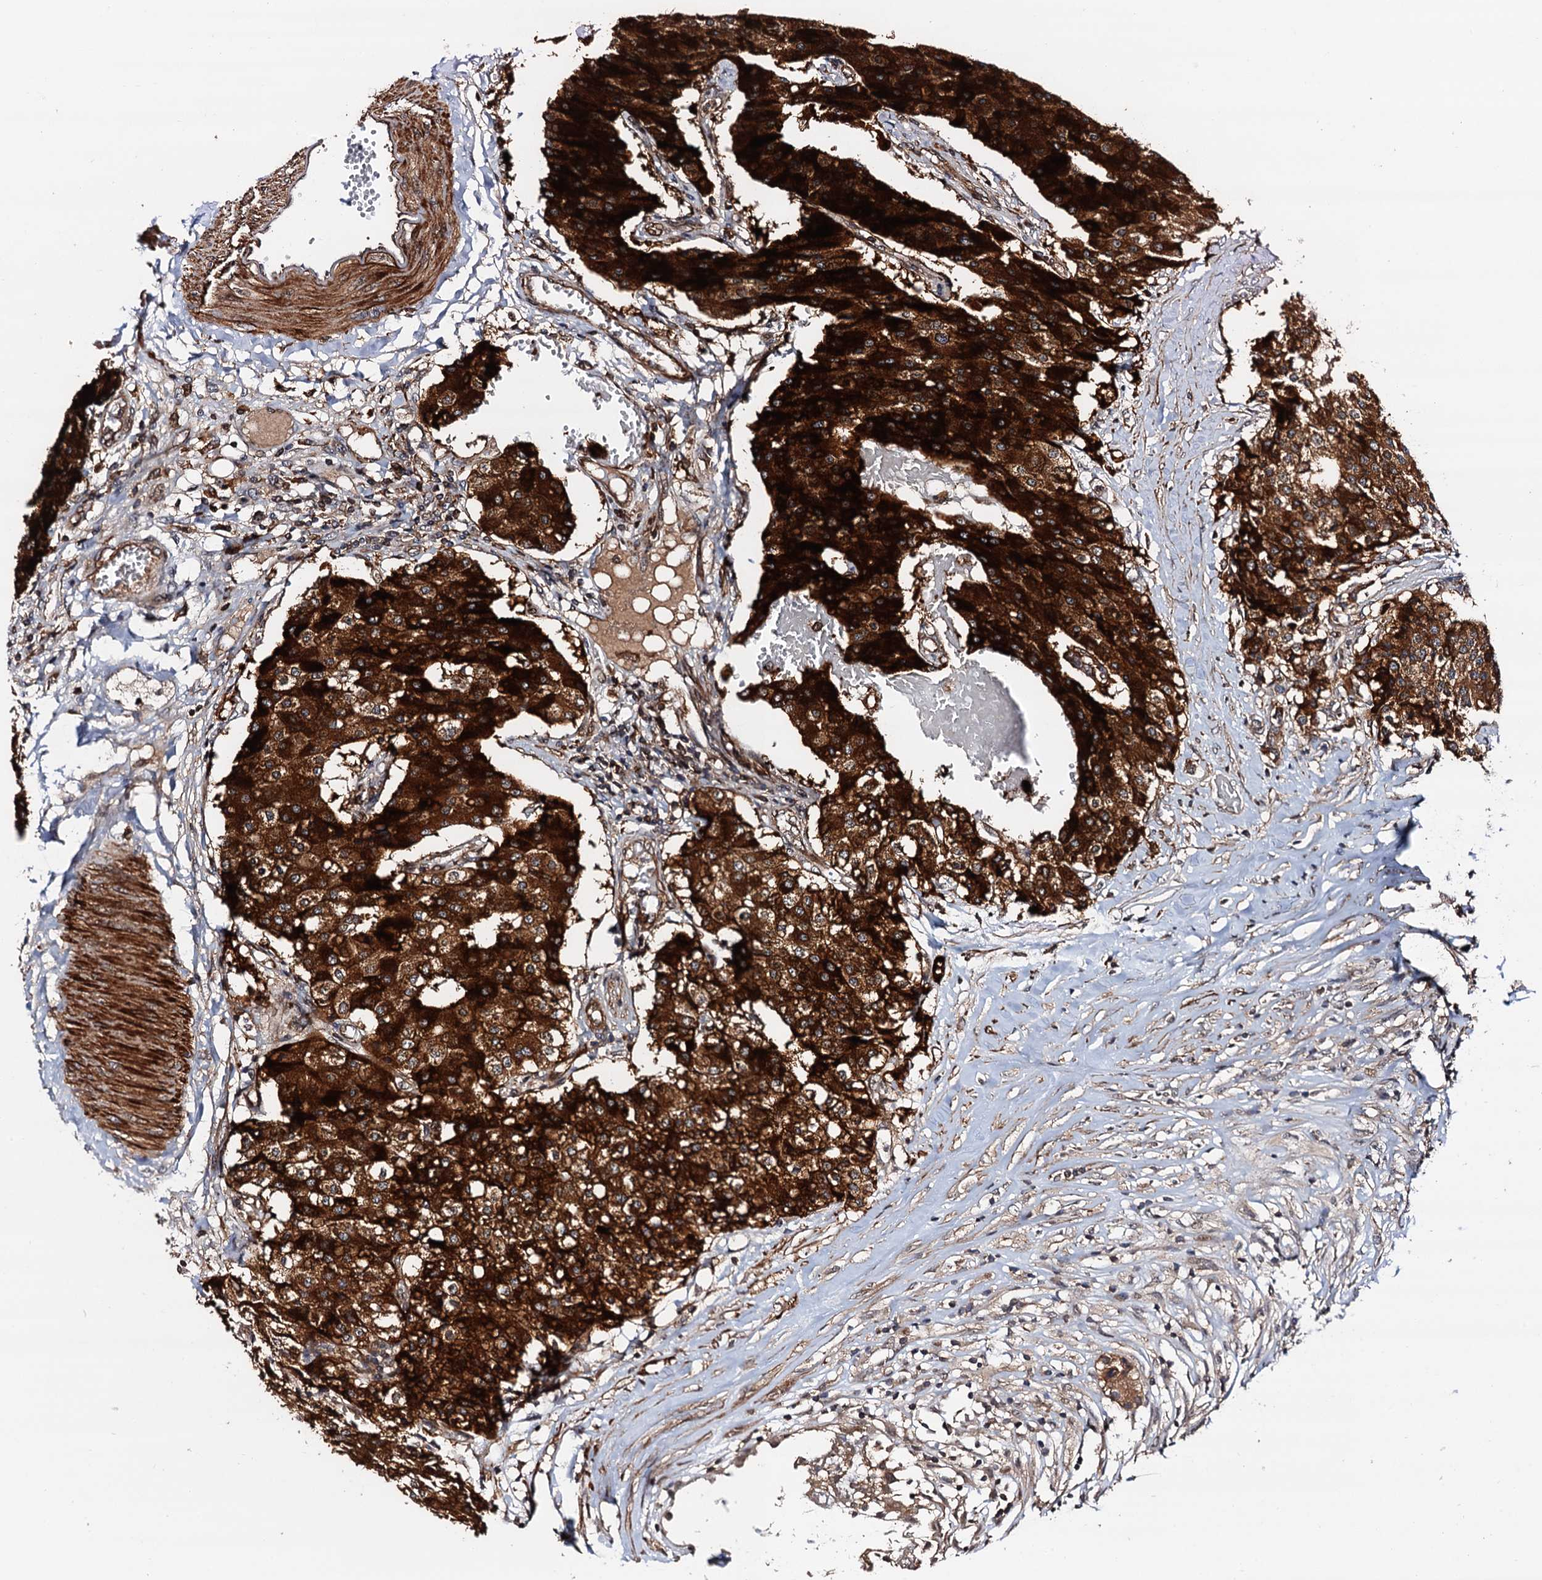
{"staining": {"intensity": "strong", "quantity": ">75%", "location": "cytoplasmic/membranous"}, "tissue": "carcinoid", "cell_type": "Tumor cells", "image_type": "cancer", "snomed": [{"axis": "morphology", "description": "Carcinoid, malignant, NOS"}, {"axis": "topography", "description": "Colon"}], "caption": "DAB immunohistochemical staining of human malignant carcinoid exhibits strong cytoplasmic/membranous protein positivity in about >75% of tumor cells. (DAB (3,3'-diaminobenzidine) IHC with brightfield microscopy, high magnification).", "gene": "BORA", "patient": {"sex": "female", "age": 52}}